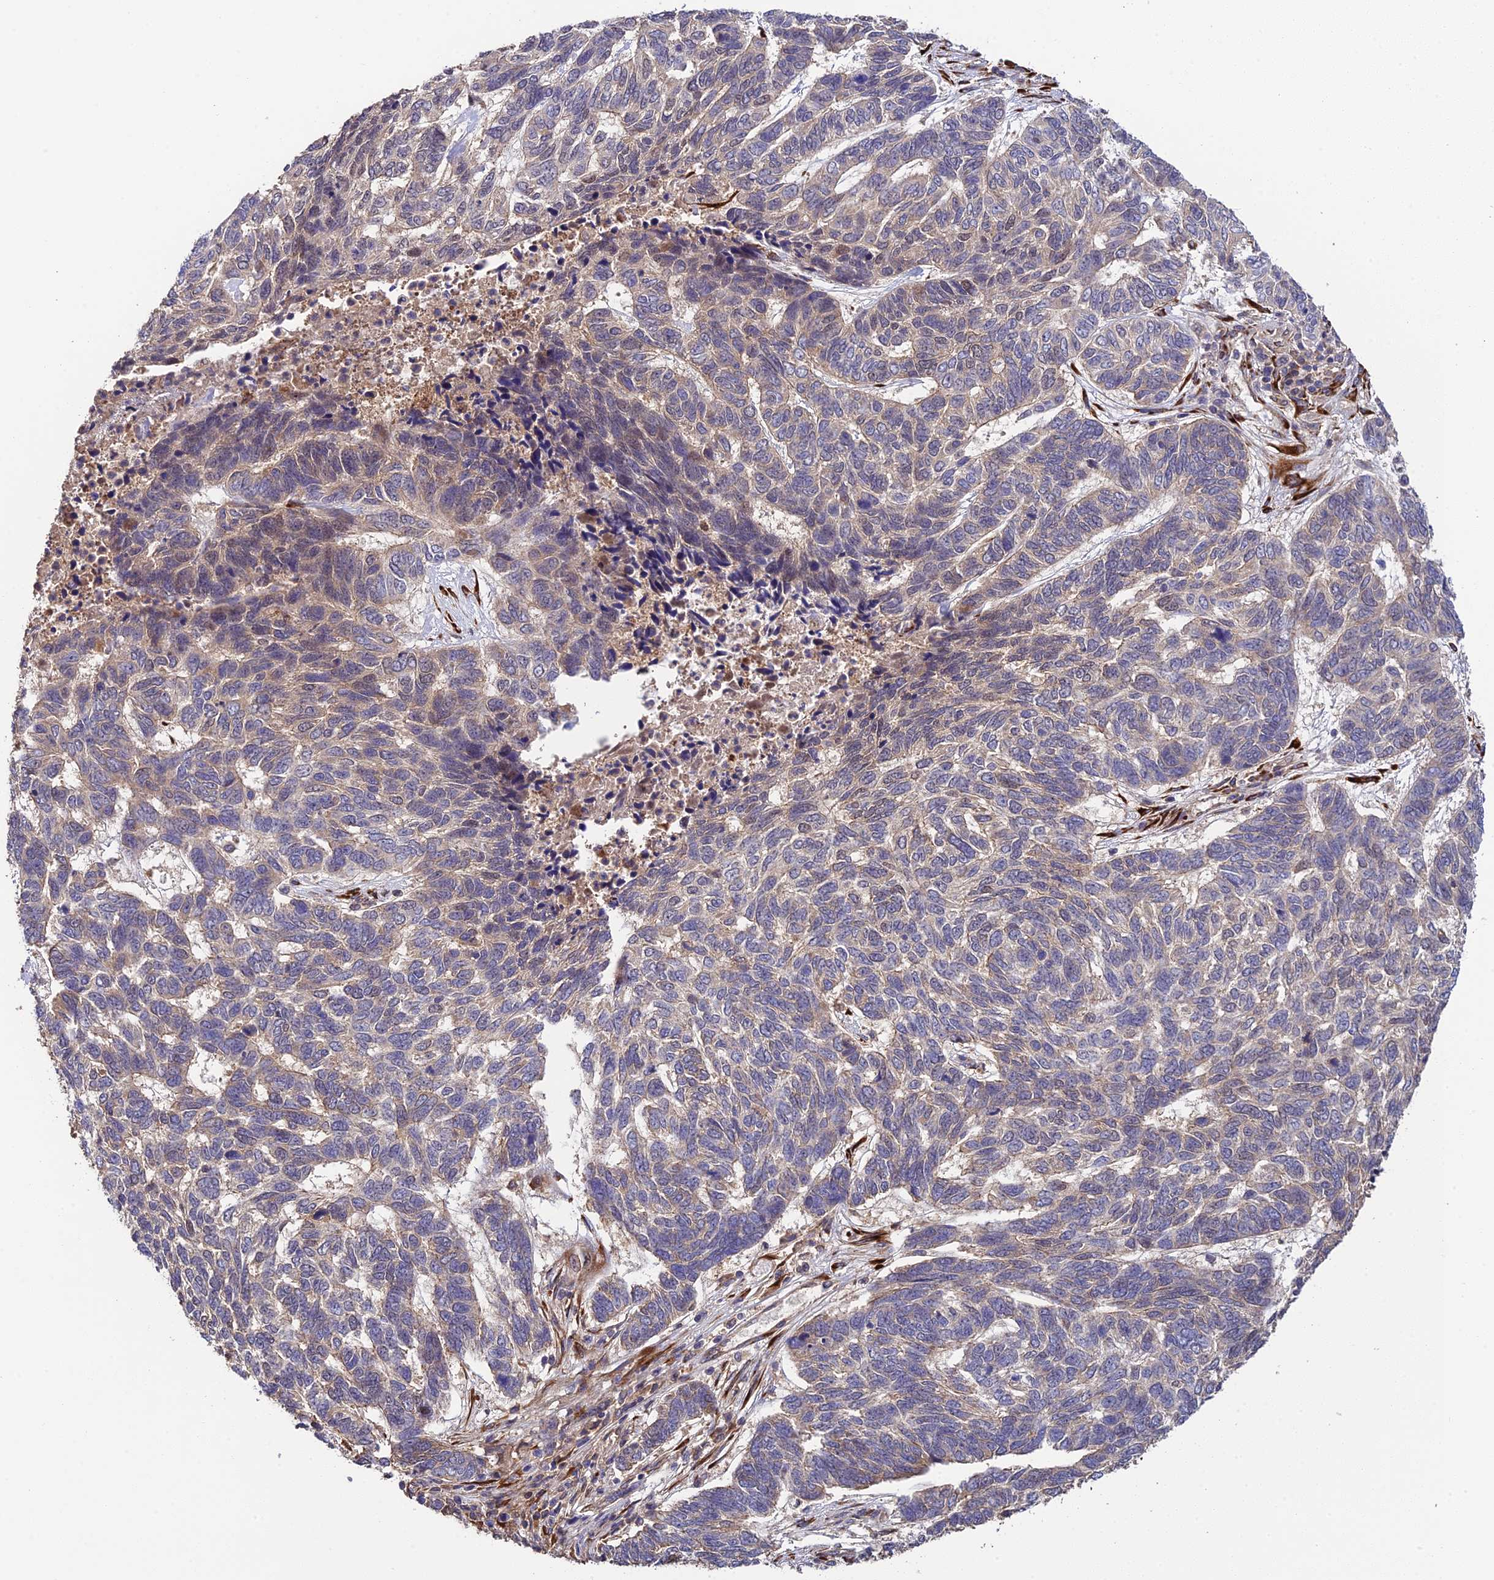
{"staining": {"intensity": "weak", "quantity": "<25%", "location": "cytoplasmic/membranous"}, "tissue": "skin cancer", "cell_type": "Tumor cells", "image_type": "cancer", "snomed": [{"axis": "morphology", "description": "Basal cell carcinoma"}, {"axis": "topography", "description": "Skin"}], "caption": "Tumor cells show no significant protein expression in basal cell carcinoma (skin). (DAB (3,3'-diaminobenzidine) IHC with hematoxylin counter stain).", "gene": "P3H3", "patient": {"sex": "female", "age": 65}}